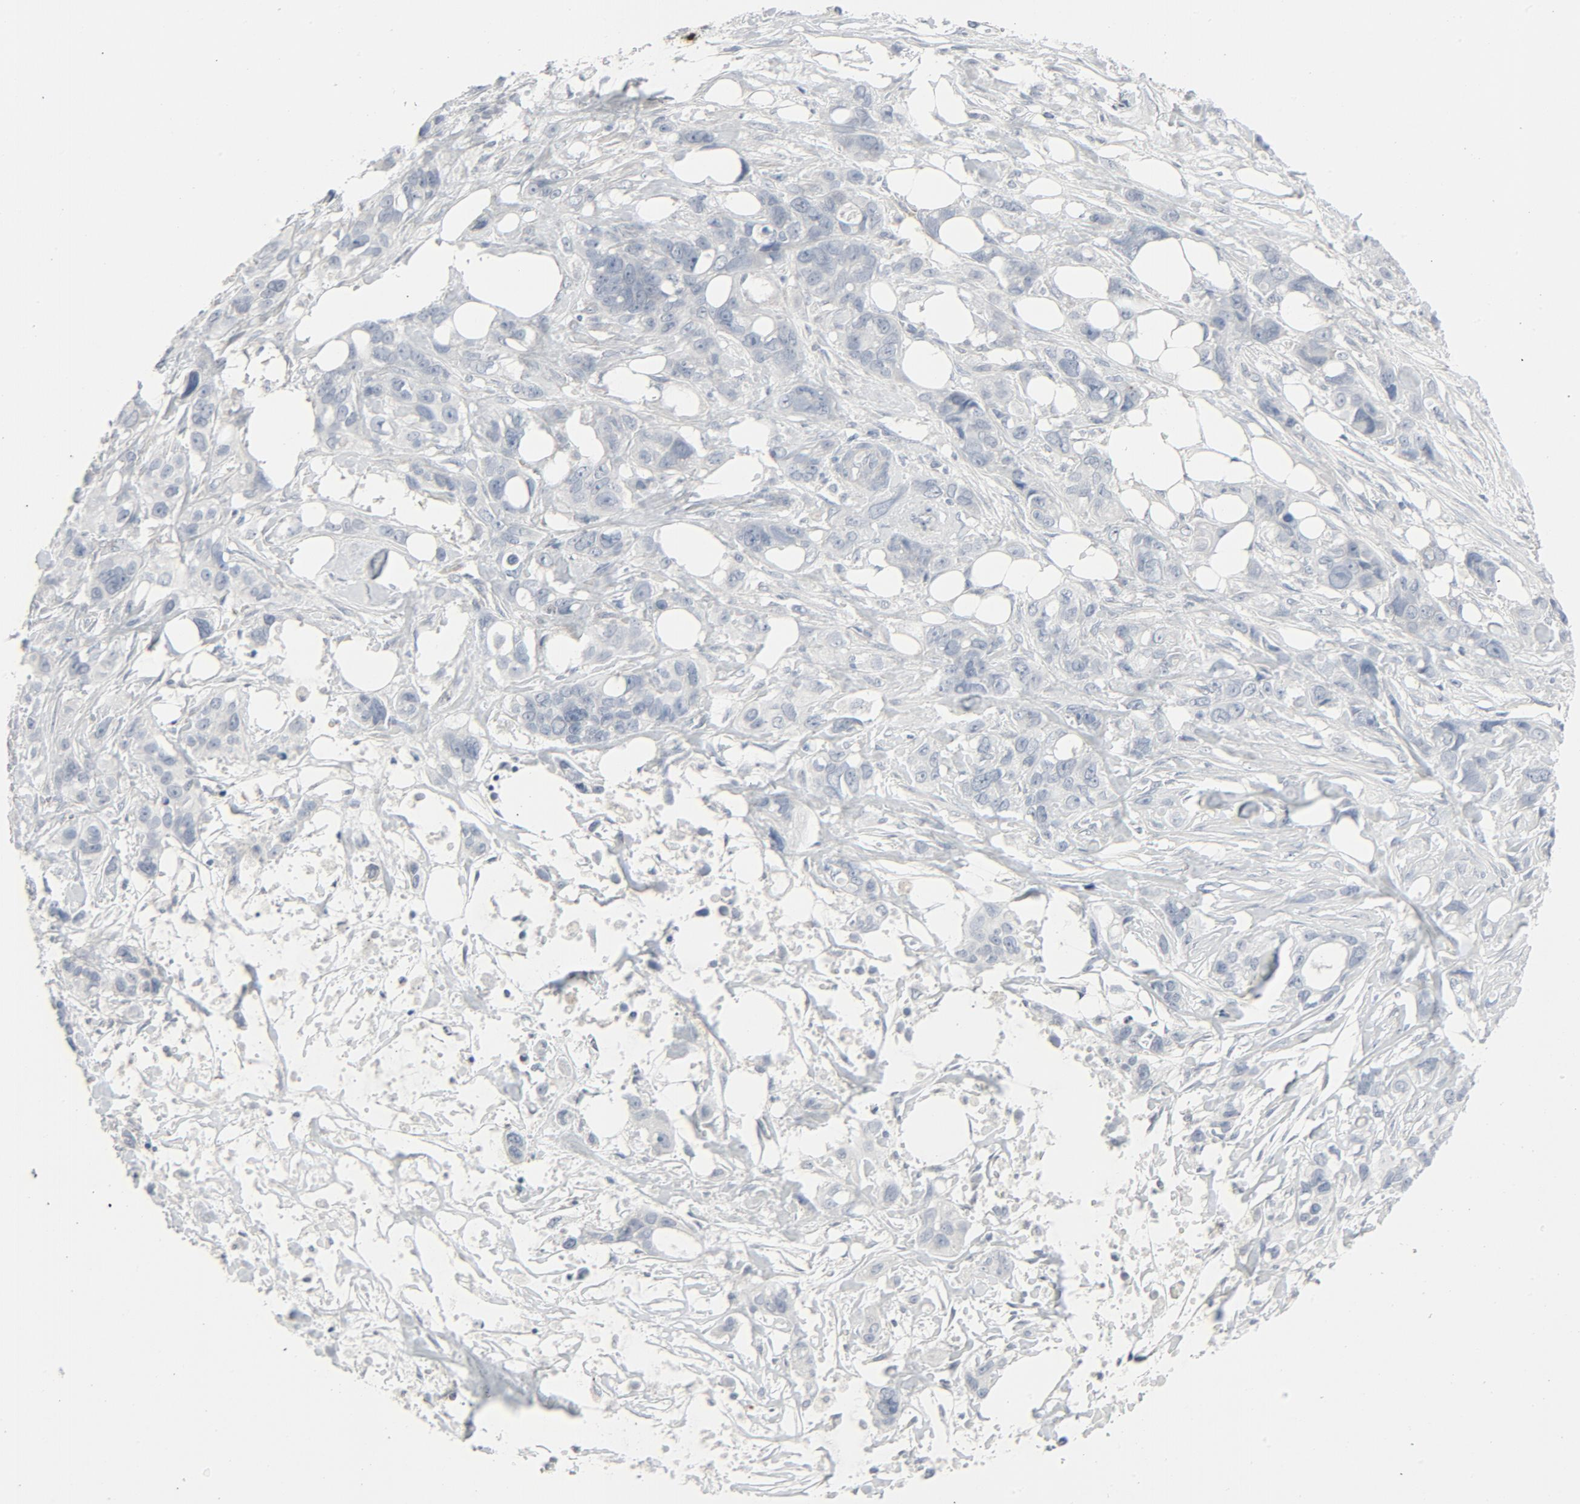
{"staining": {"intensity": "negative", "quantity": "none", "location": "none"}, "tissue": "stomach cancer", "cell_type": "Tumor cells", "image_type": "cancer", "snomed": [{"axis": "morphology", "description": "Adenocarcinoma, NOS"}, {"axis": "topography", "description": "Stomach, upper"}], "caption": "Tumor cells are negative for protein expression in human stomach adenocarcinoma.", "gene": "FGFR3", "patient": {"sex": "male", "age": 47}}